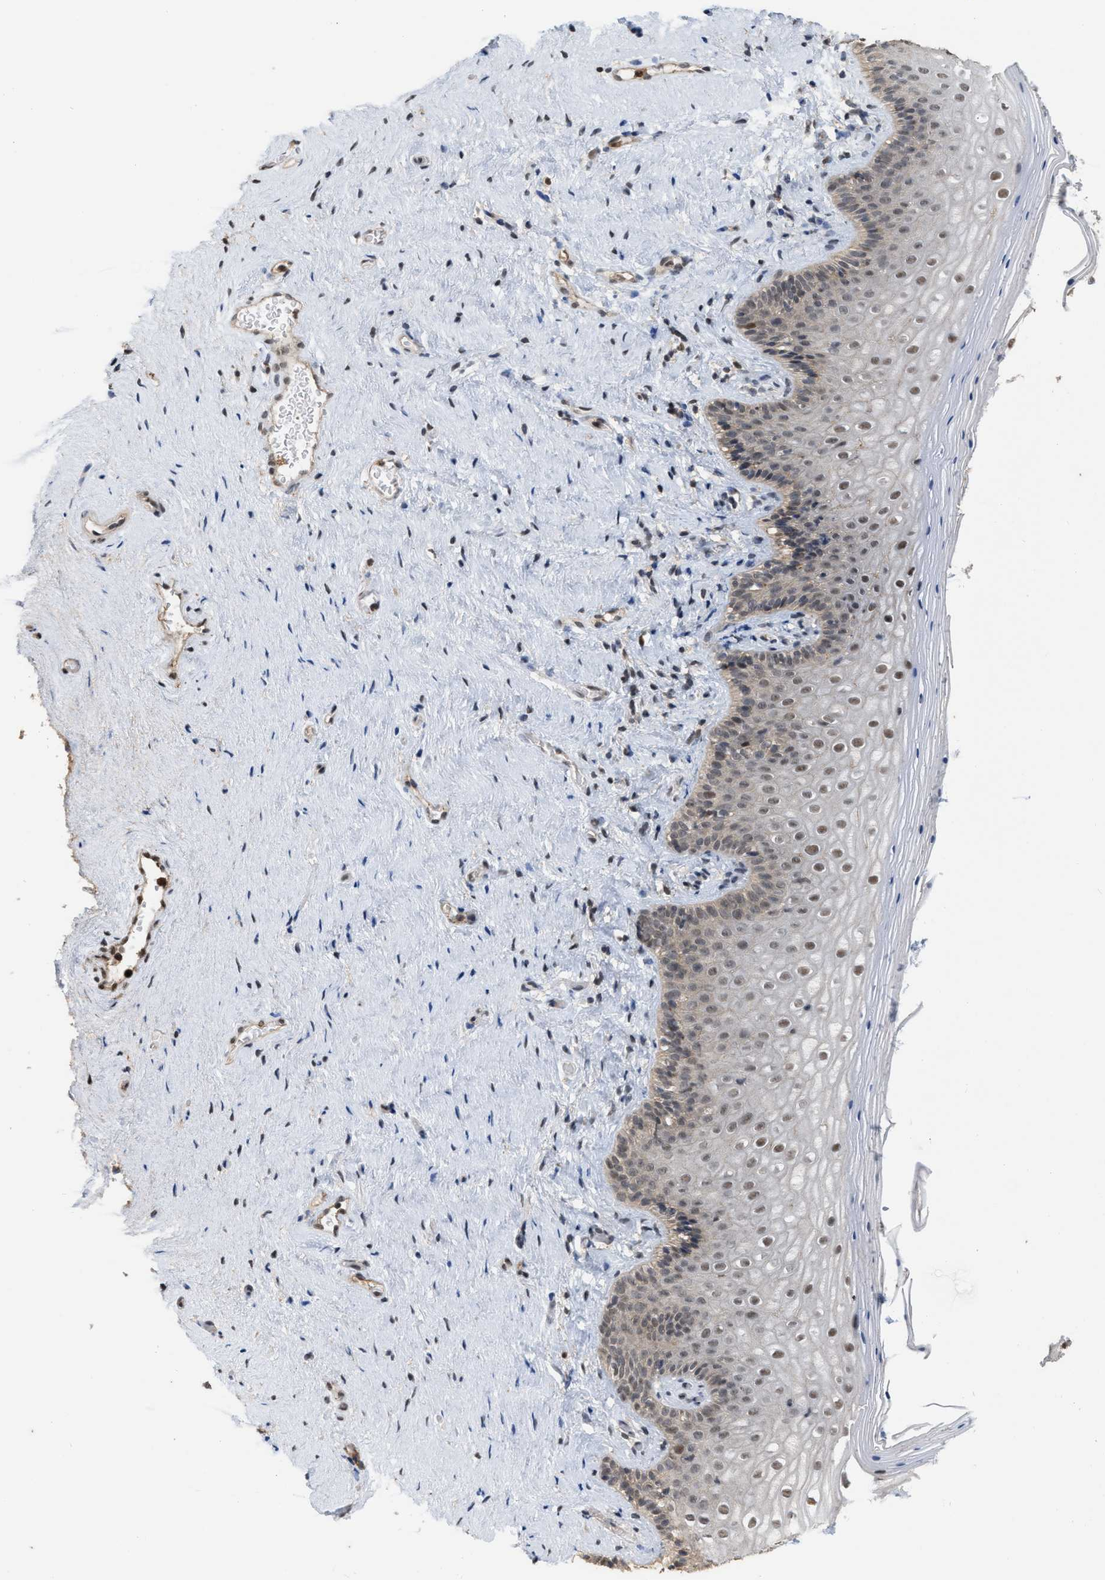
{"staining": {"intensity": "moderate", "quantity": "25%-75%", "location": "cytoplasmic/membranous,nuclear"}, "tissue": "vagina", "cell_type": "Squamous epithelial cells", "image_type": "normal", "snomed": [{"axis": "morphology", "description": "Normal tissue, NOS"}, {"axis": "topography", "description": "Vagina"}], "caption": "Protein staining by immunohistochemistry (IHC) exhibits moderate cytoplasmic/membranous,nuclear expression in approximately 25%-75% of squamous epithelial cells in benign vagina. The protein of interest is stained brown, and the nuclei are stained in blue (DAB (3,3'-diaminobenzidine) IHC with brightfield microscopy, high magnification).", "gene": "BAIAP2L1", "patient": {"sex": "female", "age": 44}}